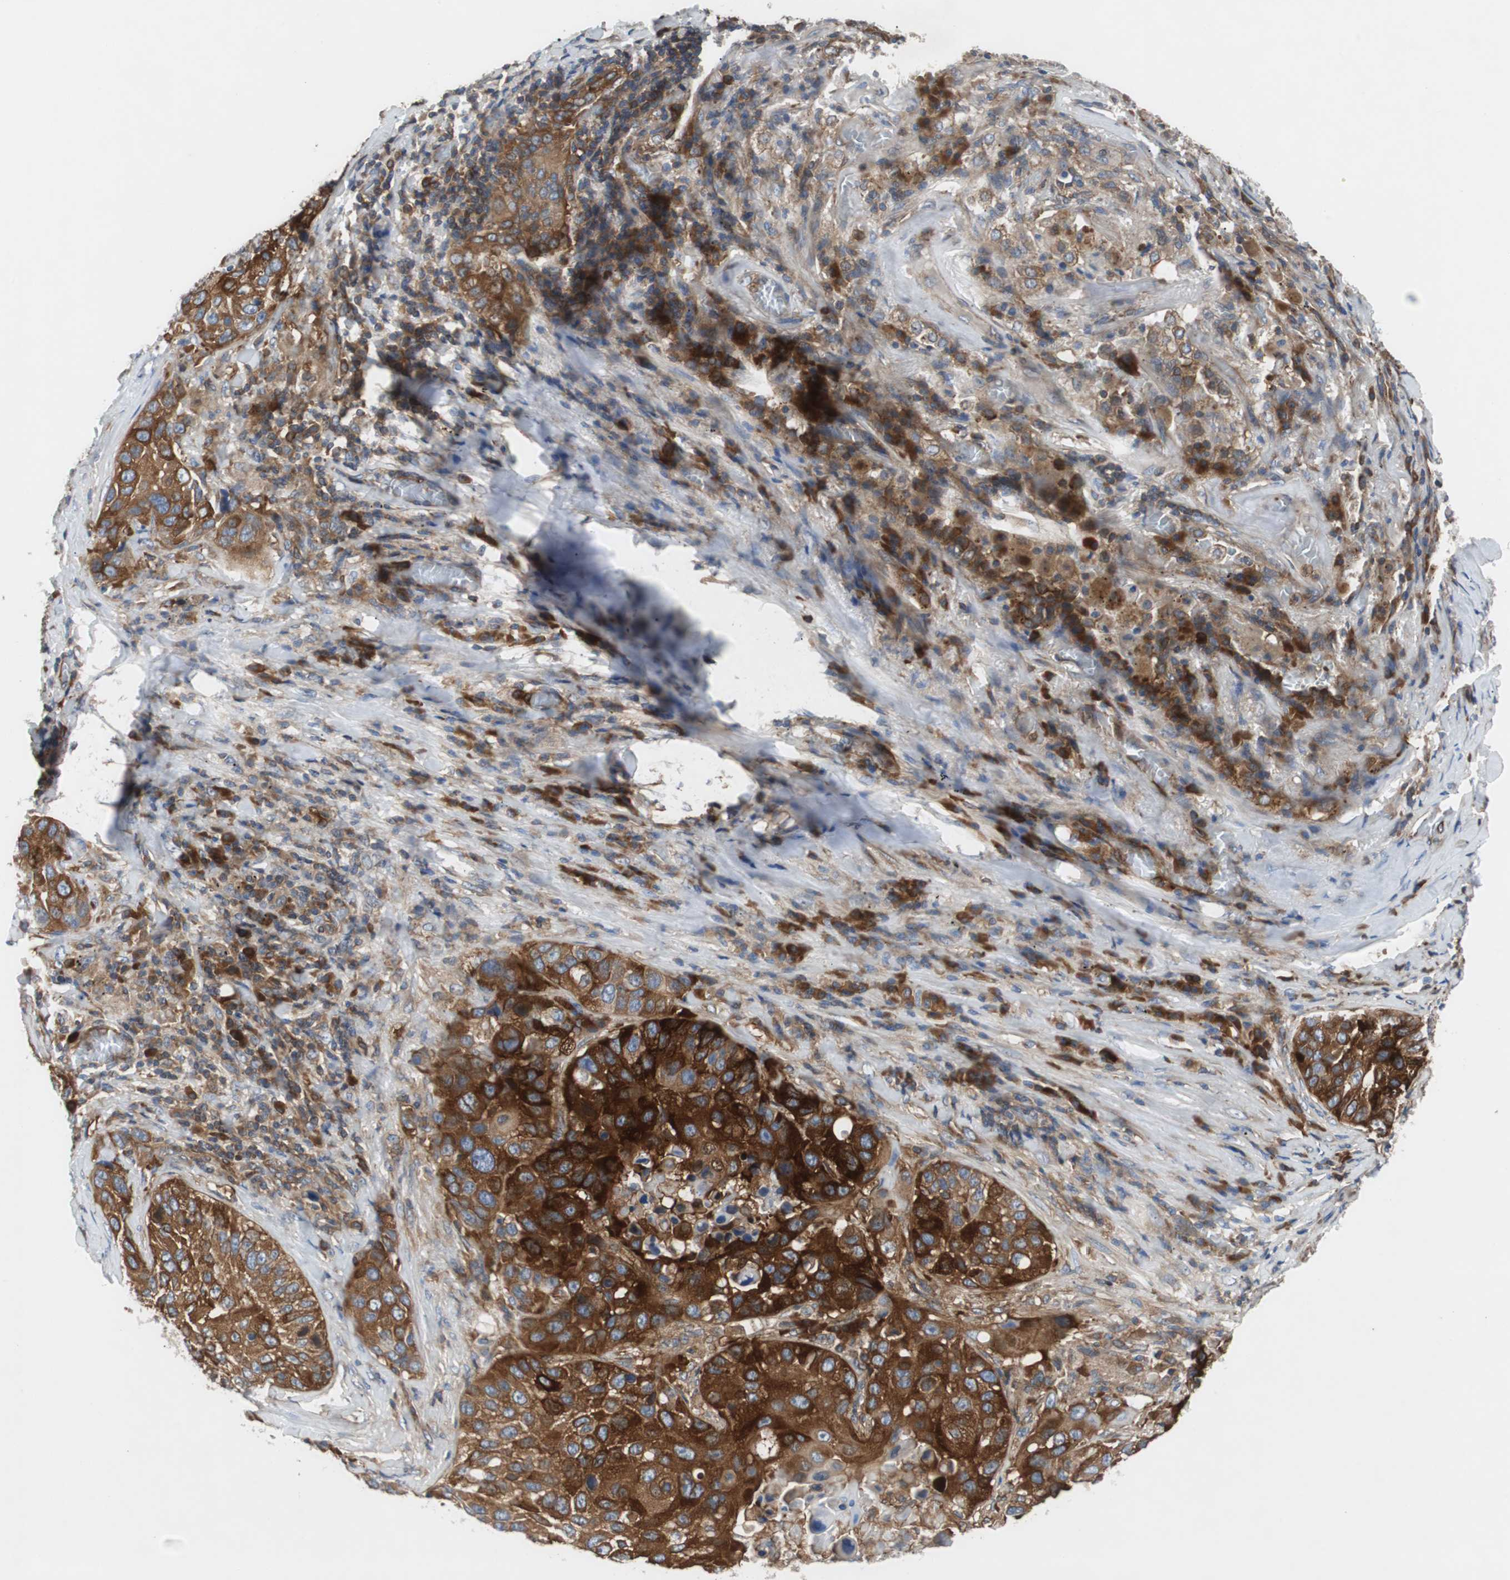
{"staining": {"intensity": "strong", "quantity": ">75%", "location": "cytoplasmic/membranous"}, "tissue": "lung cancer", "cell_type": "Tumor cells", "image_type": "cancer", "snomed": [{"axis": "morphology", "description": "Squamous cell carcinoma, NOS"}, {"axis": "topography", "description": "Lung"}], "caption": "DAB immunohistochemical staining of human squamous cell carcinoma (lung) exhibits strong cytoplasmic/membranous protein positivity in approximately >75% of tumor cells.", "gene": "GYS1", "patient": {"sex": "male", "age": 57}}